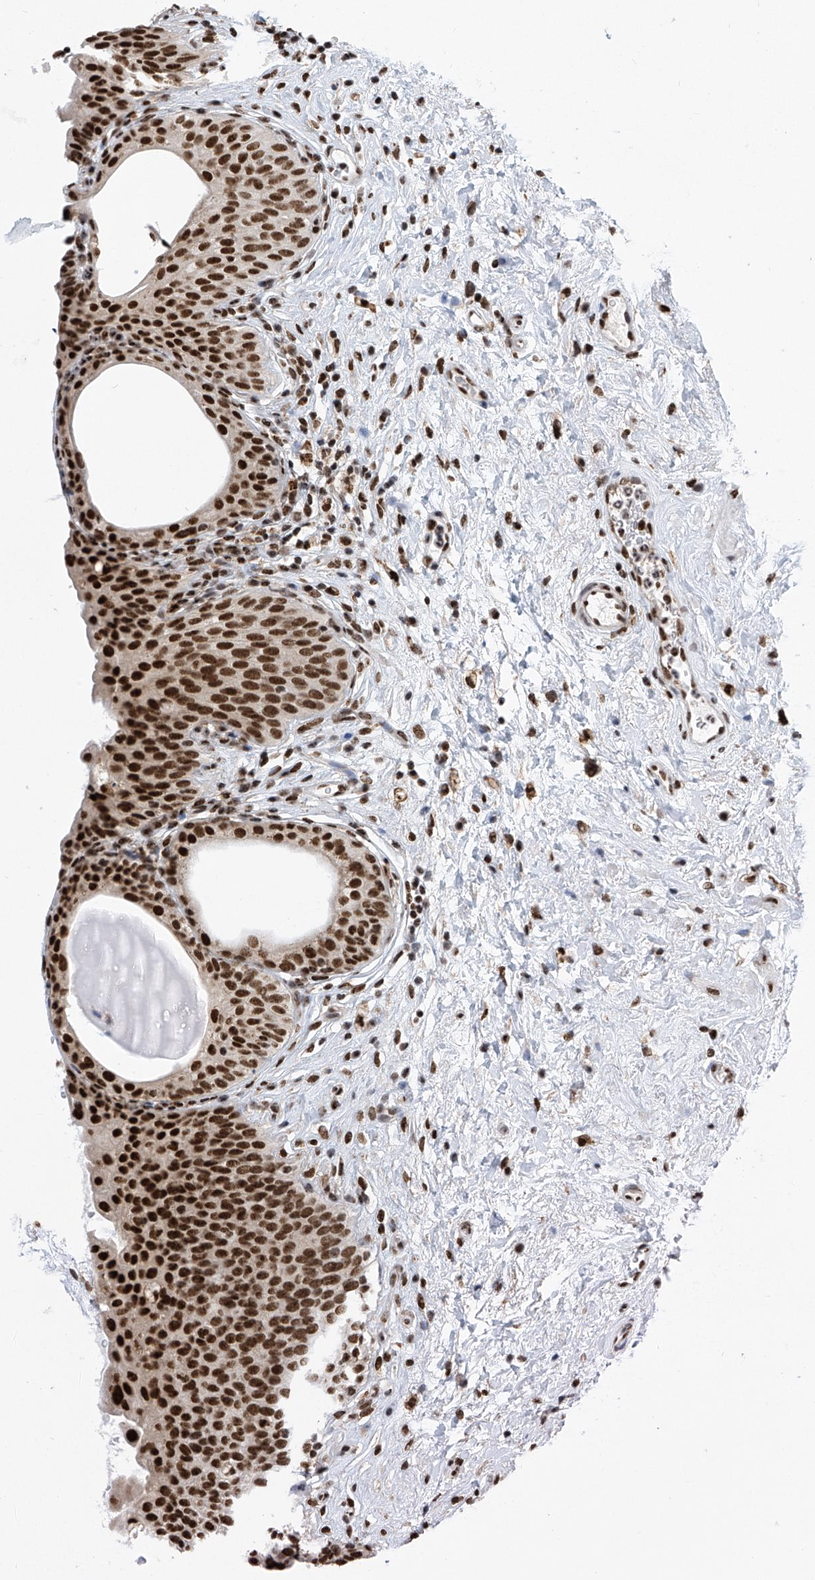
{"staining": {"intensity": "strong", "quantity": ">75%", "location": "nuclear"}, "tissue": "urinary bladder", "cell_type": "Urothelial cells", "image_type": "normal", "snomed": [{"axis": "morphology", "description": "Normal tissue, NOS"}, {"axis": "topography", "description": "Urinary bladder"}], "caption": "About >75% of urothelial cells in normal urinary bladder reveal strong nuclear protein staining as visualized by brown immunohistochemical staining.", "gene": "APLF", "patient": {"sex": "male", "age": 83}}